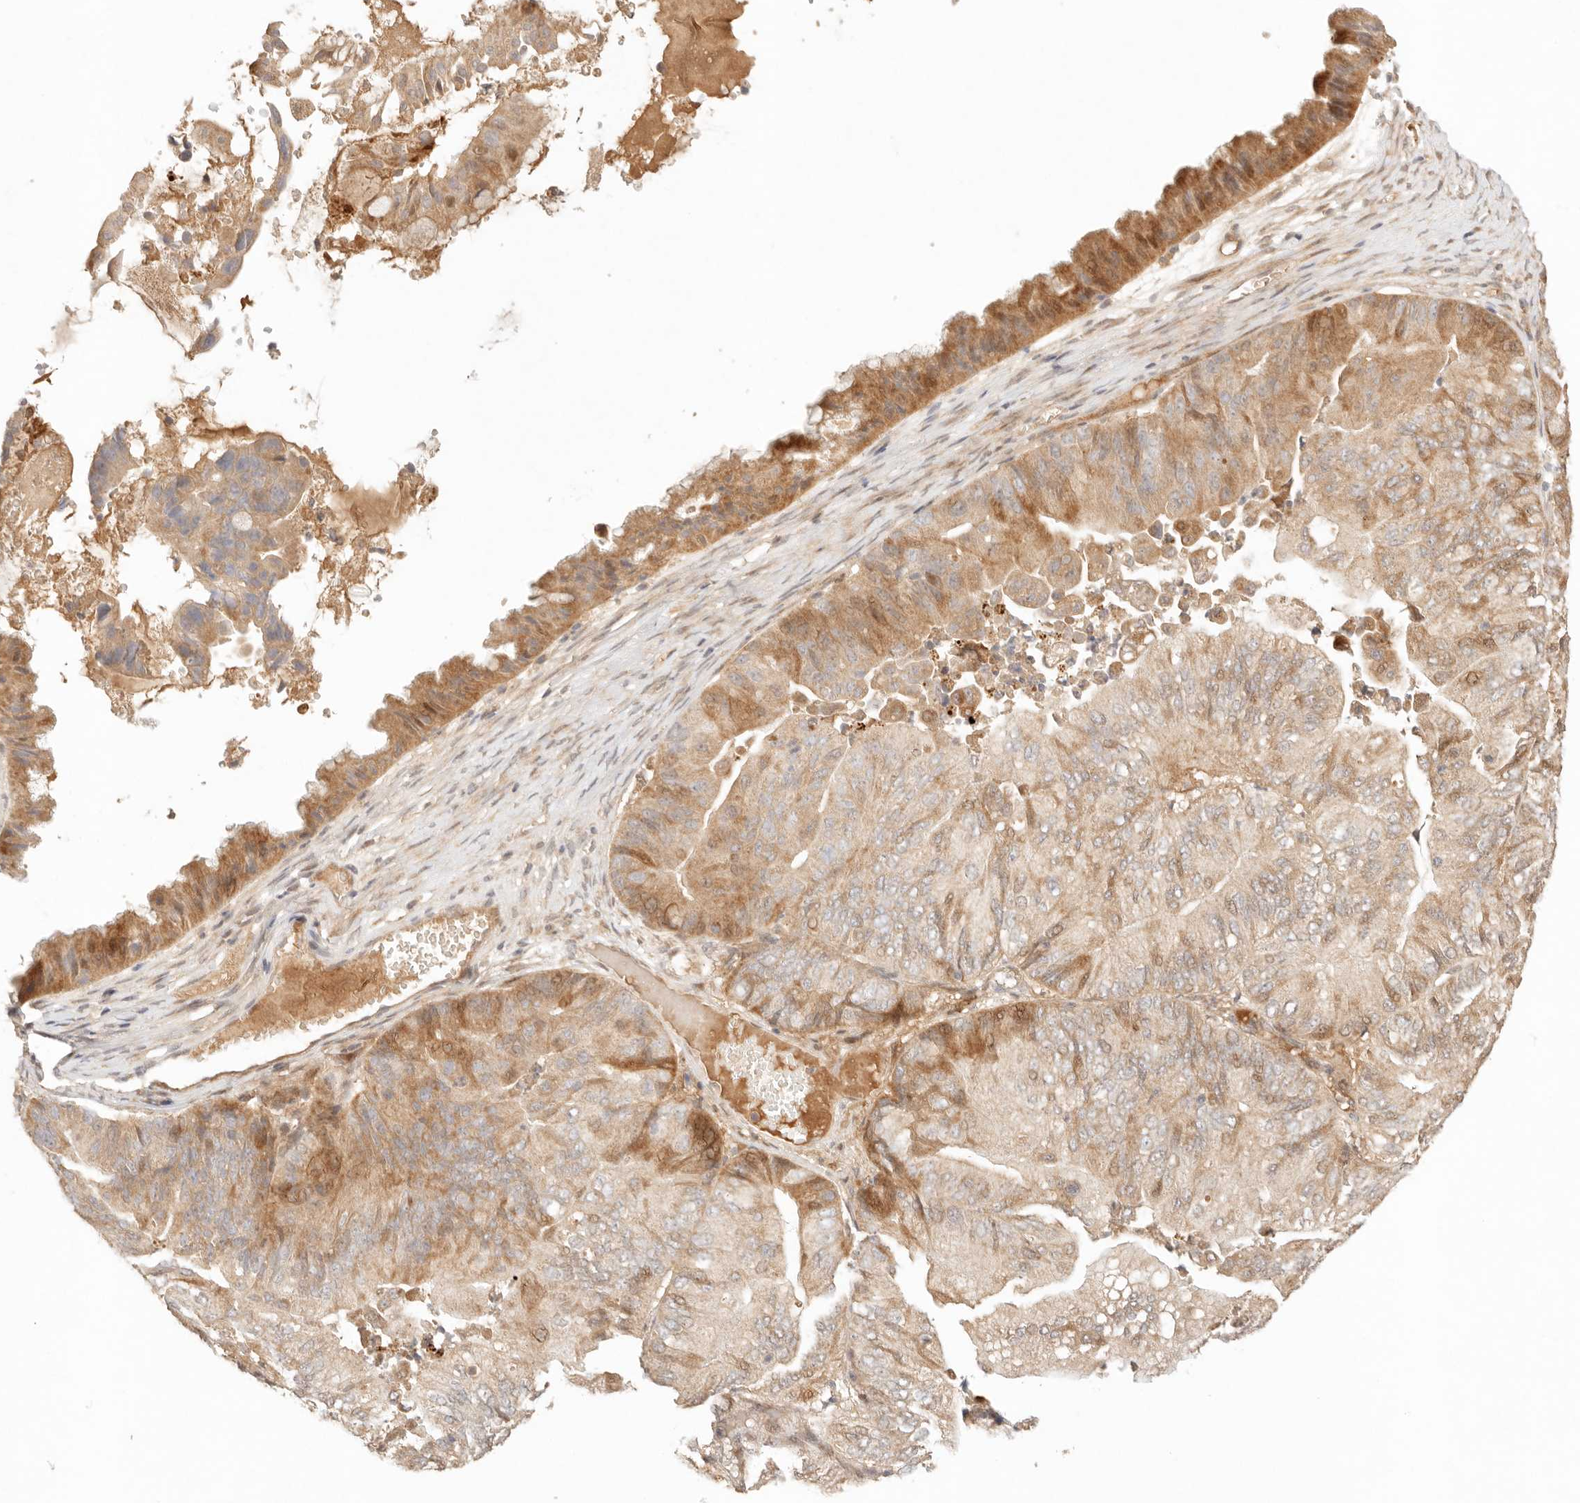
{"staining": {"intensity": "moderate", "quantity": "25%-75%", "location": "cytoplasmic/membranous"}, "tissue": "ovarian cancer", "cell_type": "Tumor cells", "image_type": "cancer", "snomed": [{"axis": "morphology", "description": "Cystadenocarcinoma, mucinous, NOS"}, {"axis": "topography", "description": "Ovary"}], "caption": "Human ovarian mucinous cystadenocarcinoma stained with a brown dye displays moderate cytoplasmic/membranous positive positivity in about 25%-75% of tumor cells.", "gene": "PHLDA3", "patient": {"sex": "female", "age": 61}}